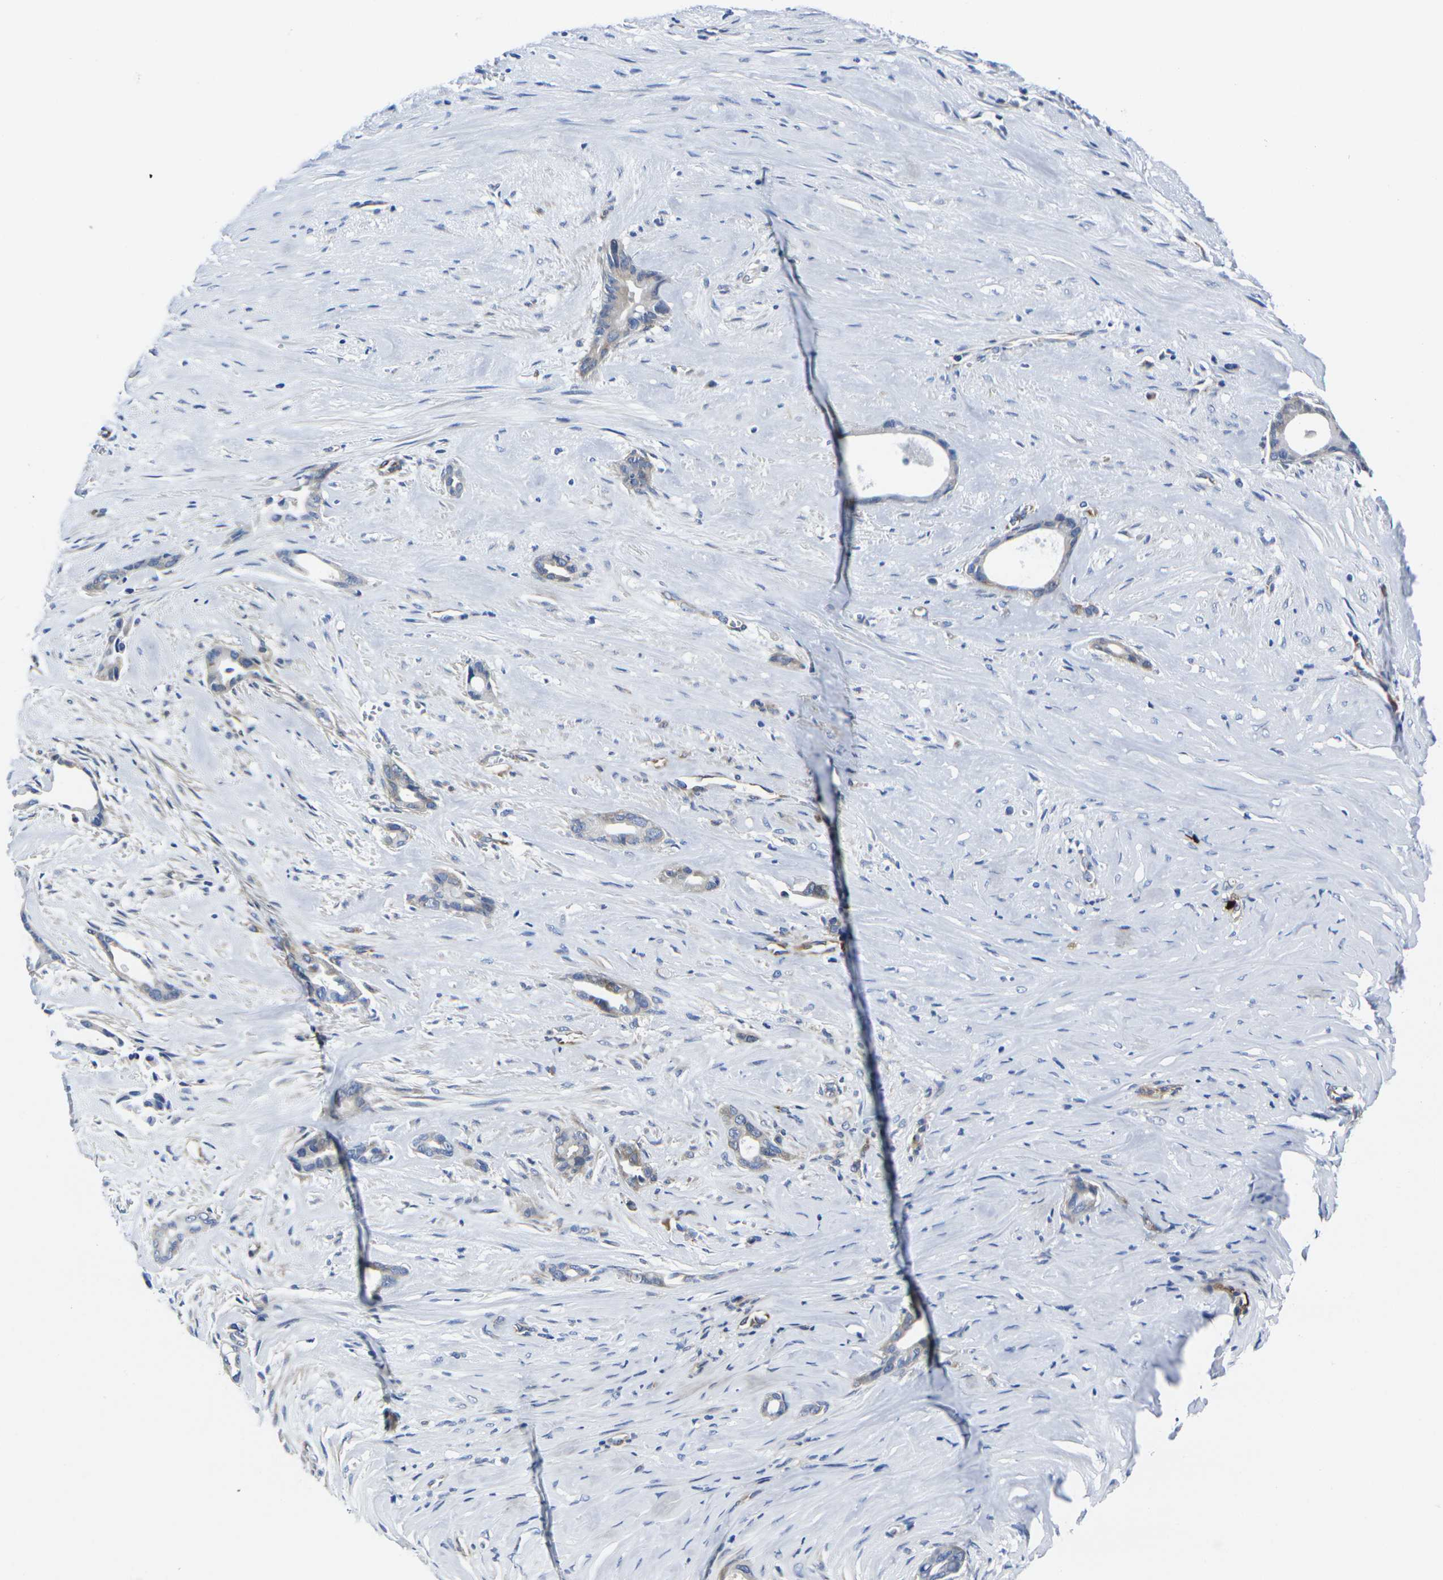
{"staining": {"intensity": "weak", "quantity": "25%-75%", "location": "cytoplasmic/membranous"}, "tissue": "liver cancer", "cell_type": "Tumor cells", "image_type": "cancer", "snomed": [{"axis": "morphology", "description": "Cholangiocarcinoma"}, {"axis": "topography", "description": "Liver"}], "caption": "Liver cancer (cholangiocarcinoma) was stained to show a protein in brown. There is low levels of weak cytoplasmic/membranous staining in approximately 25%-75% of tumor cells.", "gene": "EIF4A1", "patient": {"sex": "female", "age": 55}}